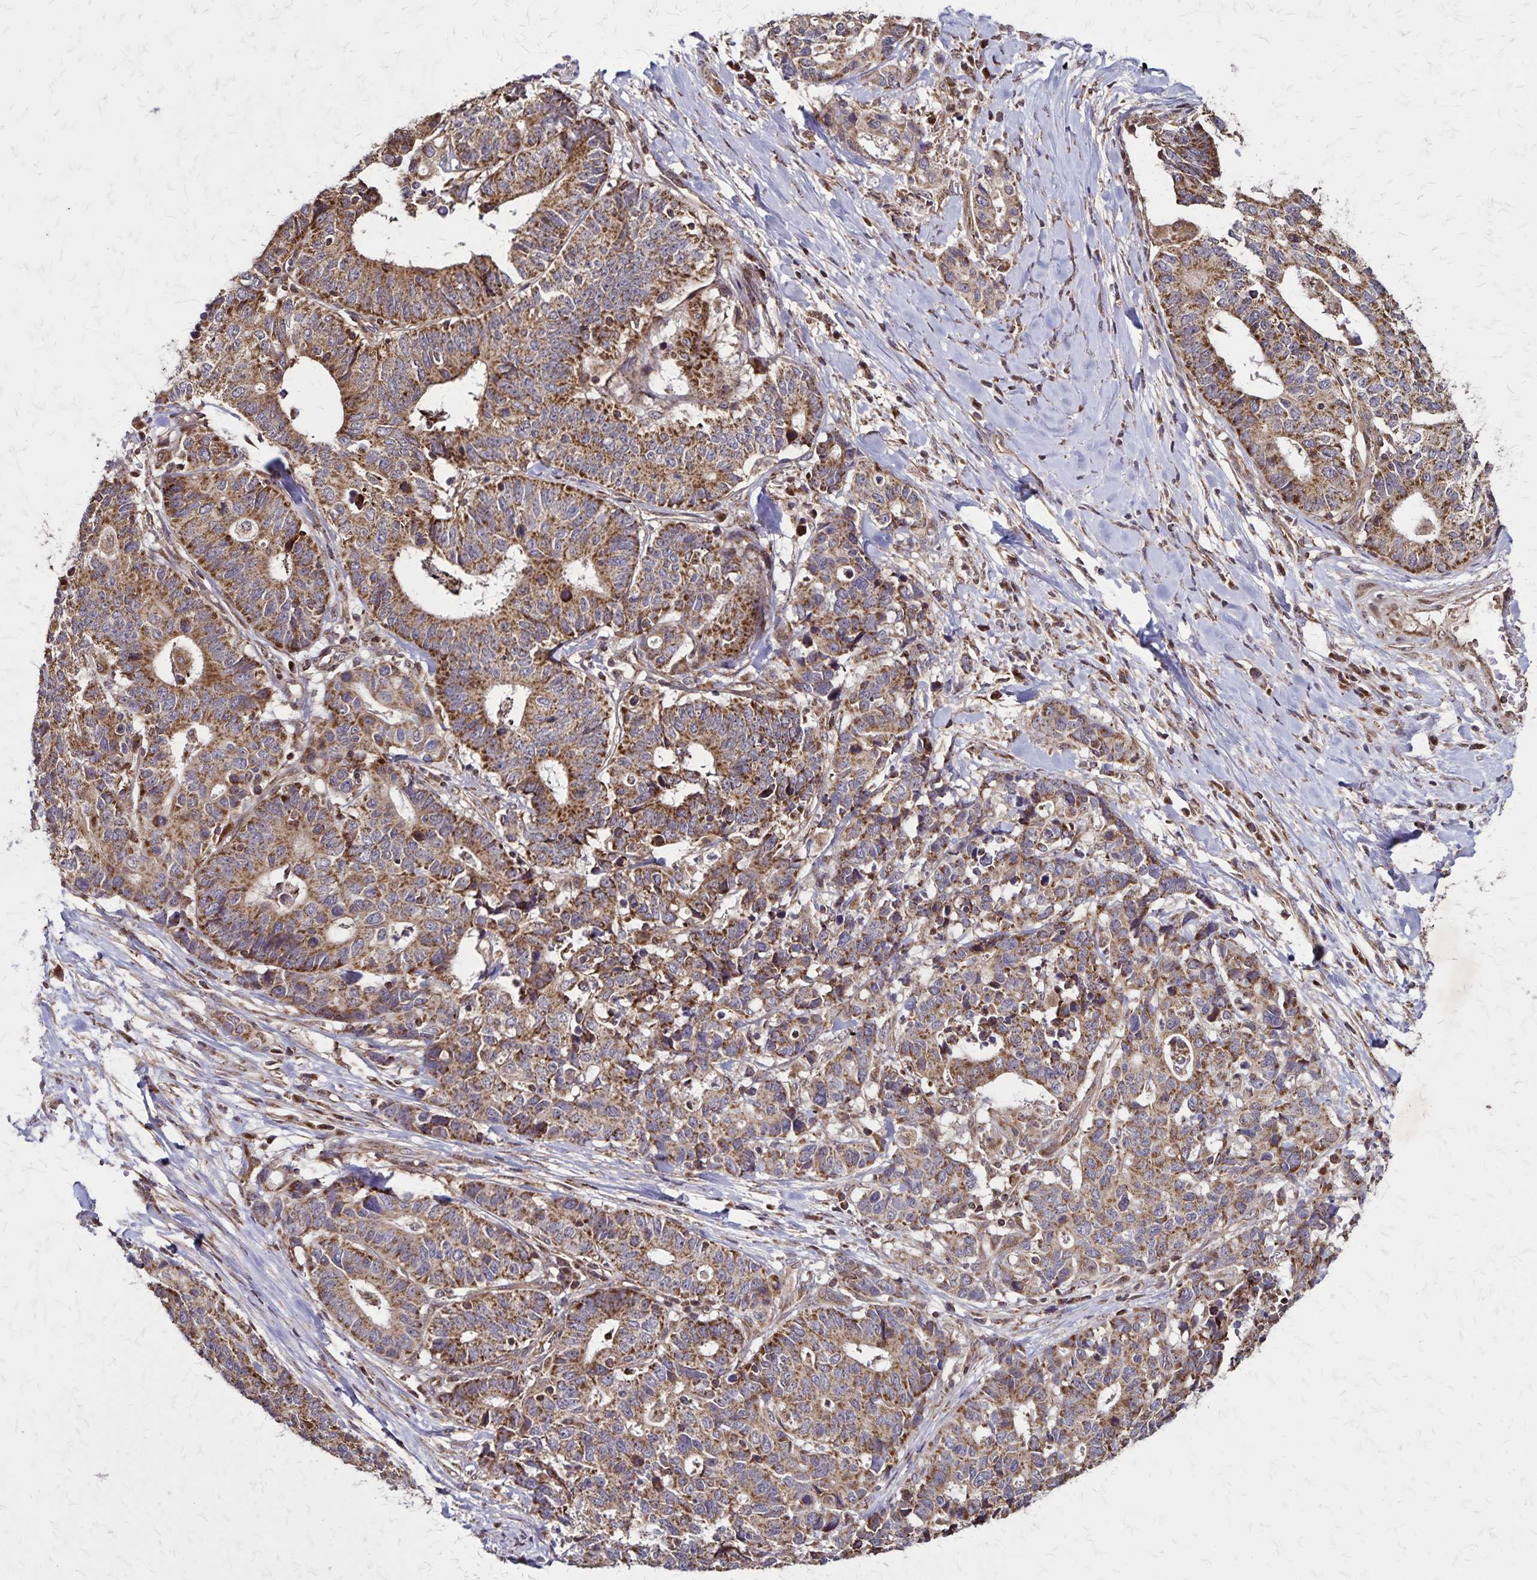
{"staining": {"intensity": "moderate", "quantity": ">75%", "location": "cytoplasmic/membranous"}, "tissue": "stomach cancer", "cell_type": "Tumor cells", "image_type": "cancer", "snomed": [{"axis": "morphology", "description": "Adenocarcinoma, NOS"}, {"axis": "topography", "description": "Stomach, upper"}], "caption": "Human adenocarcinoma (stomach) stained for a protein (brown) shows moderate cytoplasmic/membranous positive positivity in about >75% of tumor cells.", "gene": "NFS1", "patient": {"sex": "female", "age": 67}}